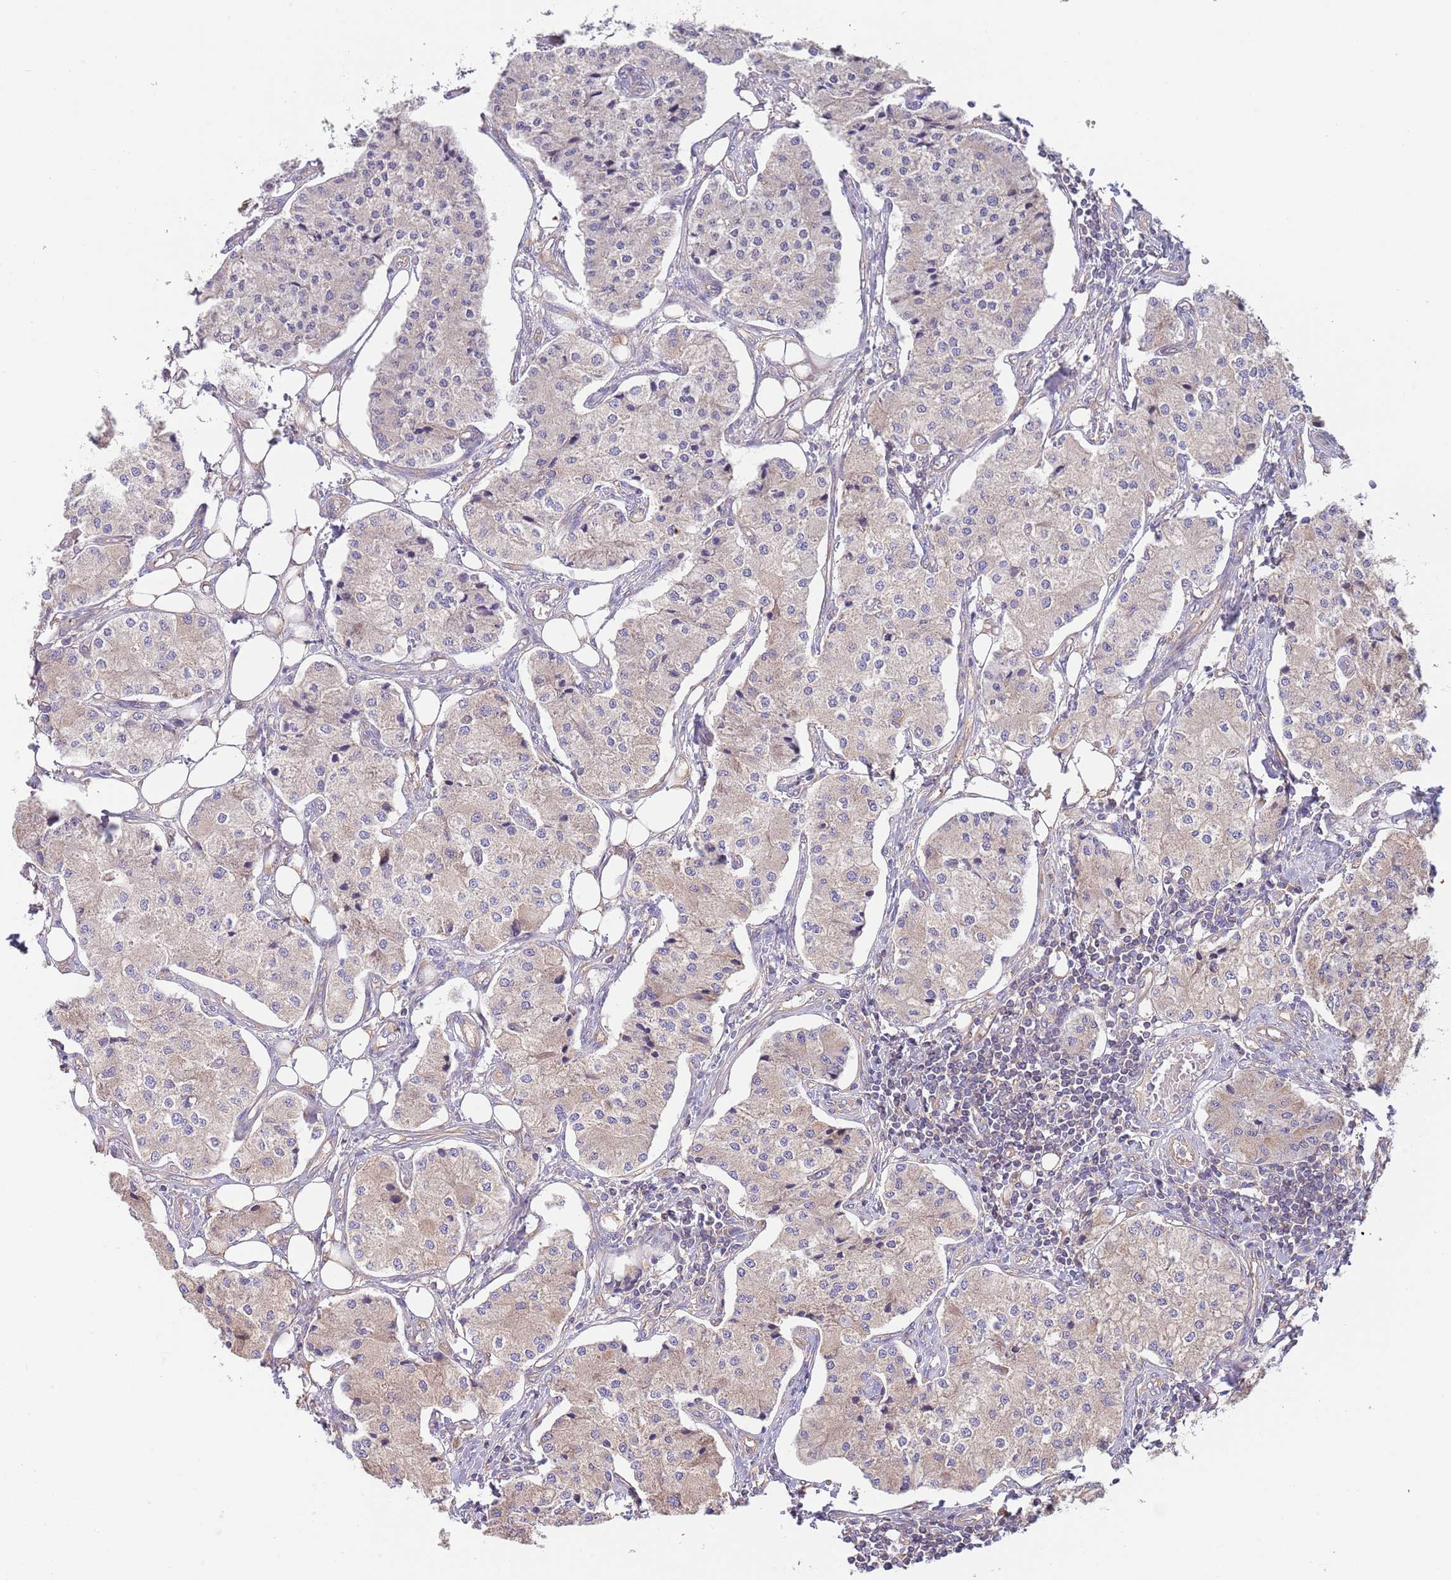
{"staining": {"intensity": "weak", "quantity": ">75%", "location": "cytoplasmic/membranous"}, "tissue": "carcinoid", "cell_type": "Tumor cells", "image_type": "cancer", "snomed": [{"axis": "morphology", "description": "Carcinoid, malignant, NOS"}, {"axis": "topography", "description": "Colon"}], "caption": "Weak cytoplasmic/membranous staining is identified in approximately >75% of tumor cells in malignant carcinoid.", "gene": "EIF3F", "patient": {"sex": "female", "age": 52}}